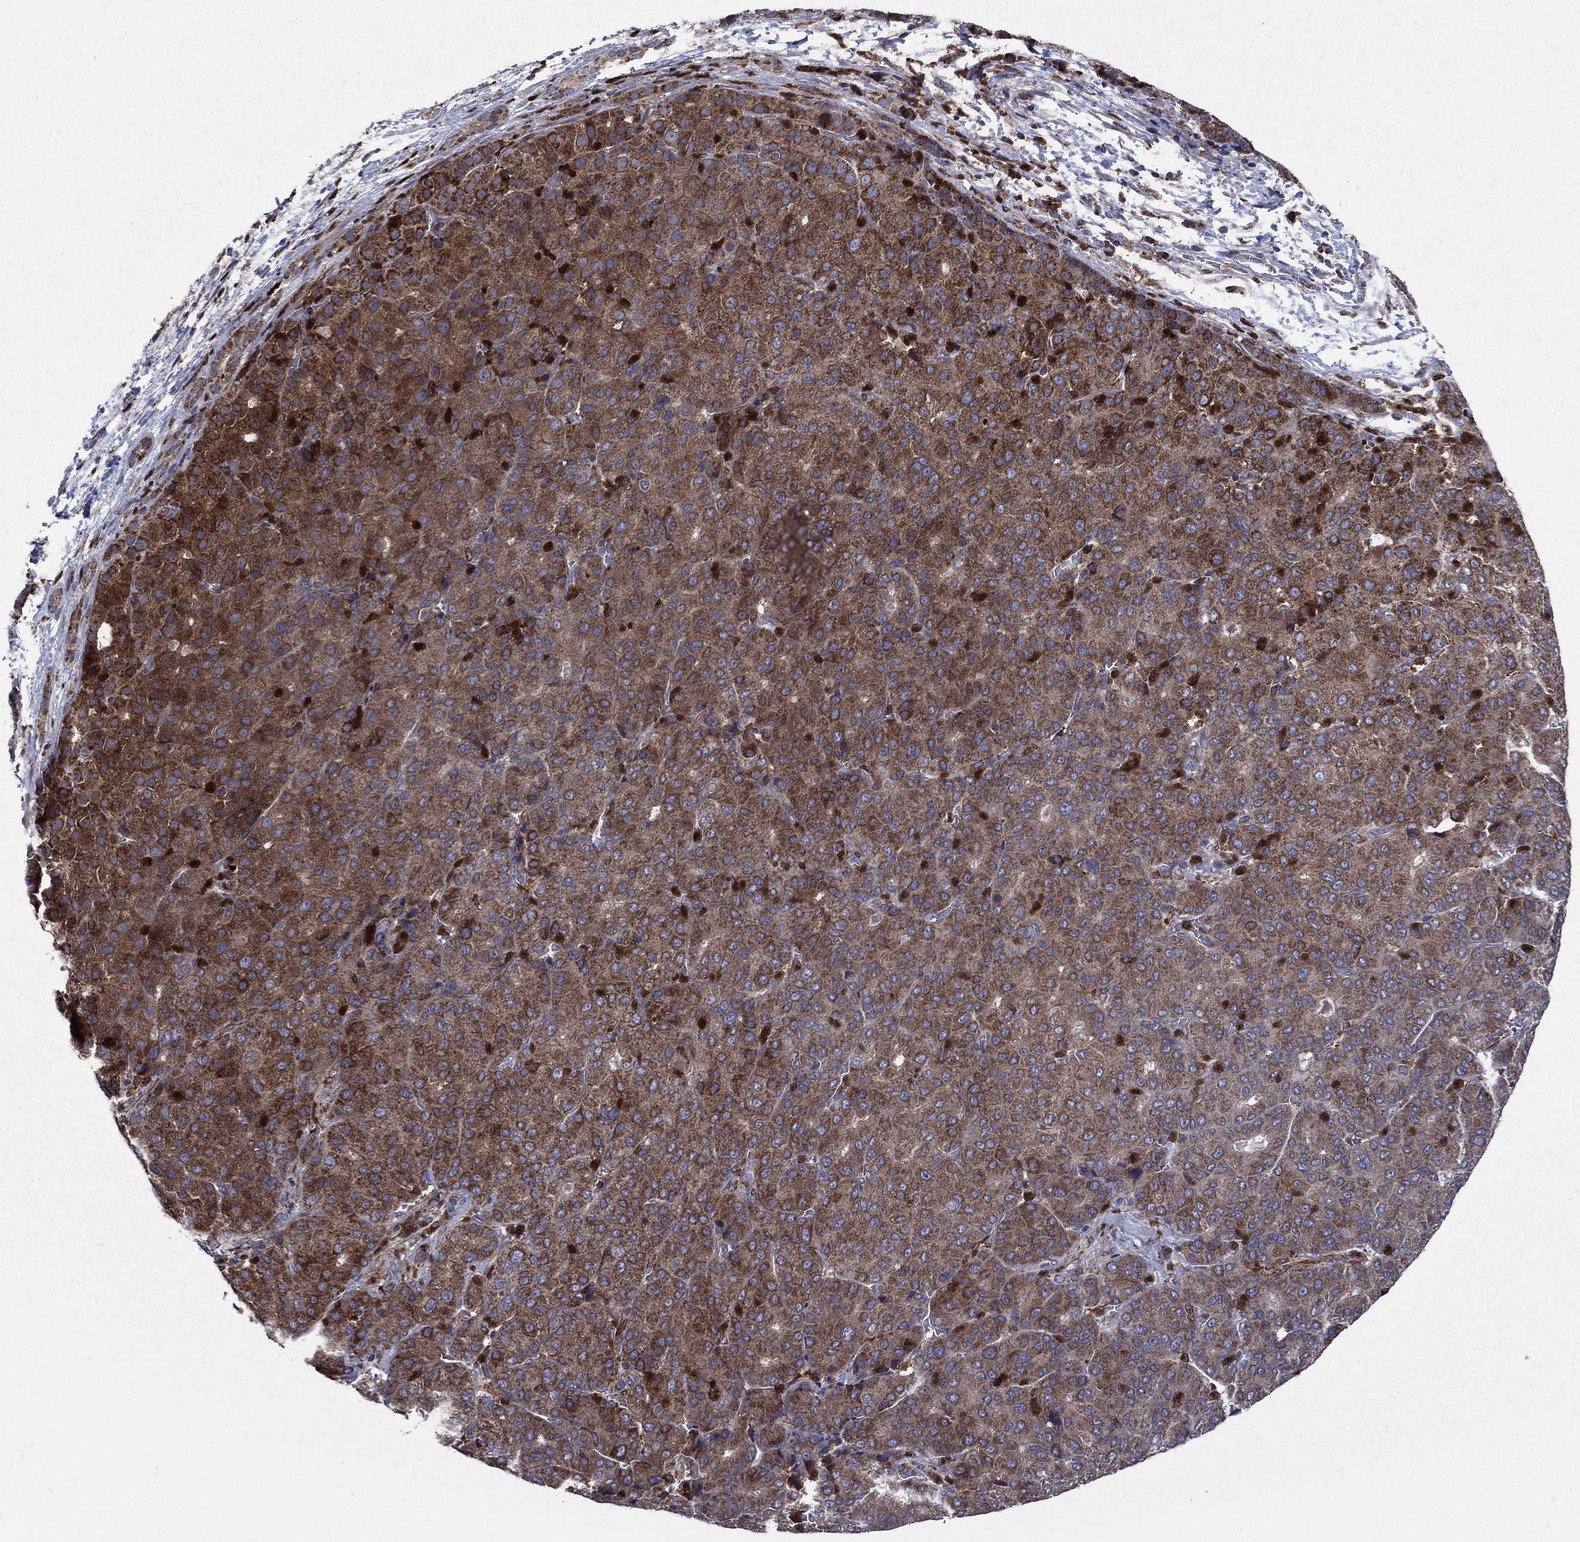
{"staining": {"intensity": "strong", "quantity": "25%-75%", "location": "cytoplasmic/membranous"}, "tissue": "liver cancer", "cell_type": "Tumor cells", "image_type": "cancer", "snomed": [{"axis": "morphology", "description": "Carcinoma, Hepatocellular, NOS"}, {"axis": "topography", "description": "Liver"}], "caption": "High-magnification brightfield microscopy of liver cancer stained with DAB (brown) and counterstained with hematoxylin (blue). tumor cells exhibit strong cytoplasmic/membranous staining is identified in about25%-75% of cells.", "gene": "RNF19B", "patient": {"sex": "male", "age": 65}}